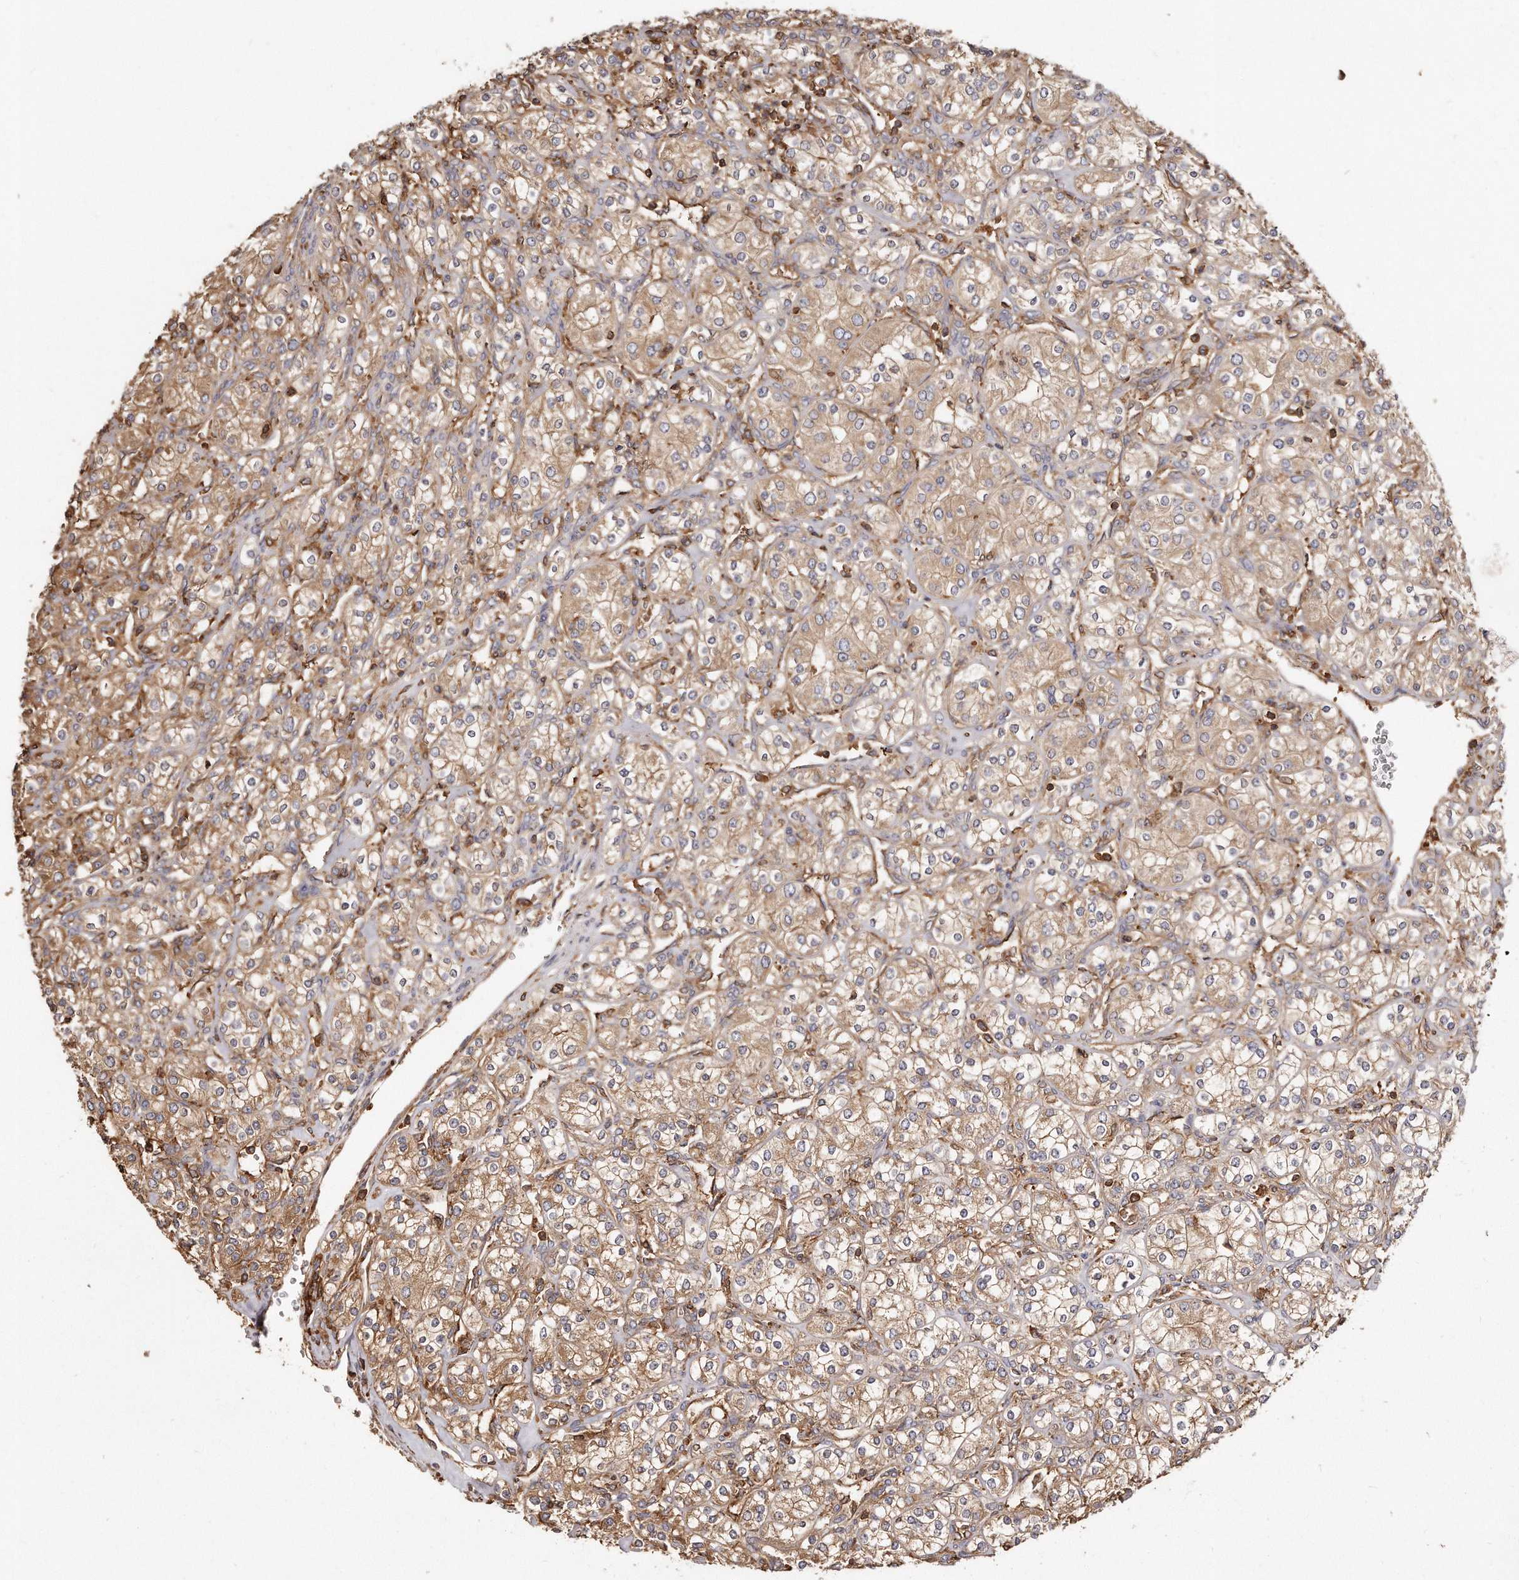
{"staining": {"intensity": "negative", "quantity": "none", "location": "none"}, "tissue": "renal cancer", "cell_type": "Tumor cells", "image_type": "cancer", "snomed": [{"axis": "morphology", "description": "Adenocarcinoma, NOS"}, {"axis": "topography", "description": "Kidney"}], "caption": "Immunohistochemistry (IHC) image of neoplastic tissue: human renal adenocarcinoma stained with DAB (3,3'-diaminobenzidine) demonstrates no significant protein expression in tumor cells.", "gene": "CAP1", "patient": {"sex": "male", "age": 77}}